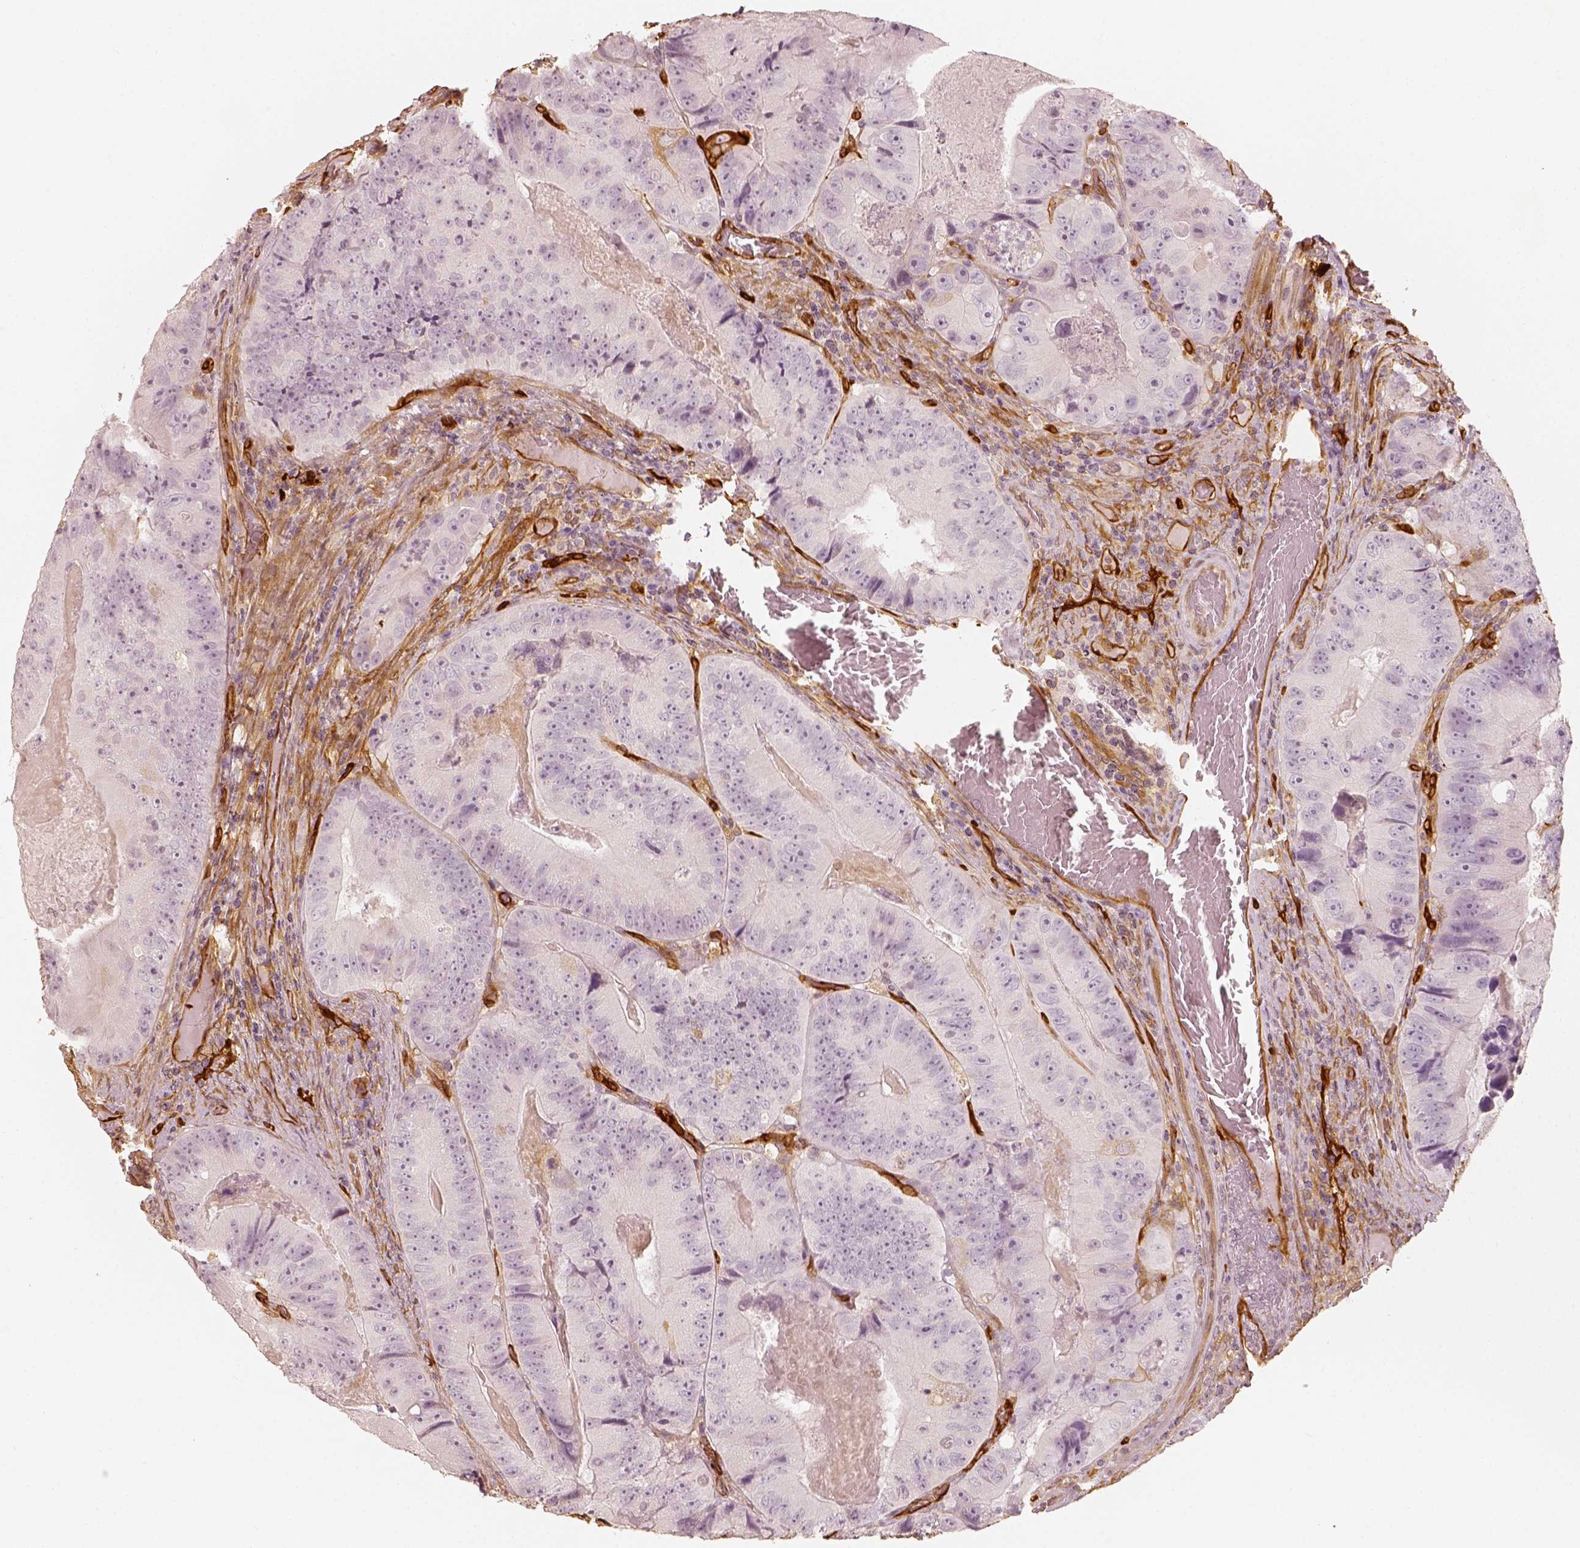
{"staining": {"intensity": "negative", "quantity": "none", "location": "none"}, "tissue": "colorectal cancer", "cell_type": "Tumor cells", "image_type": "cancer", "snomed": [{"axis": "morphology", "description": "Adenocarcinoma, NOS"}, {"axis": "topography", "description": "Colon"}], "caption": "This is an IHC photomicrograph of human colorectal cancer (adenocarcinoma). There is no positivity in tumor cells.", "gene": "FSCN1", "patient": {"sex": "female", "age": 86}}